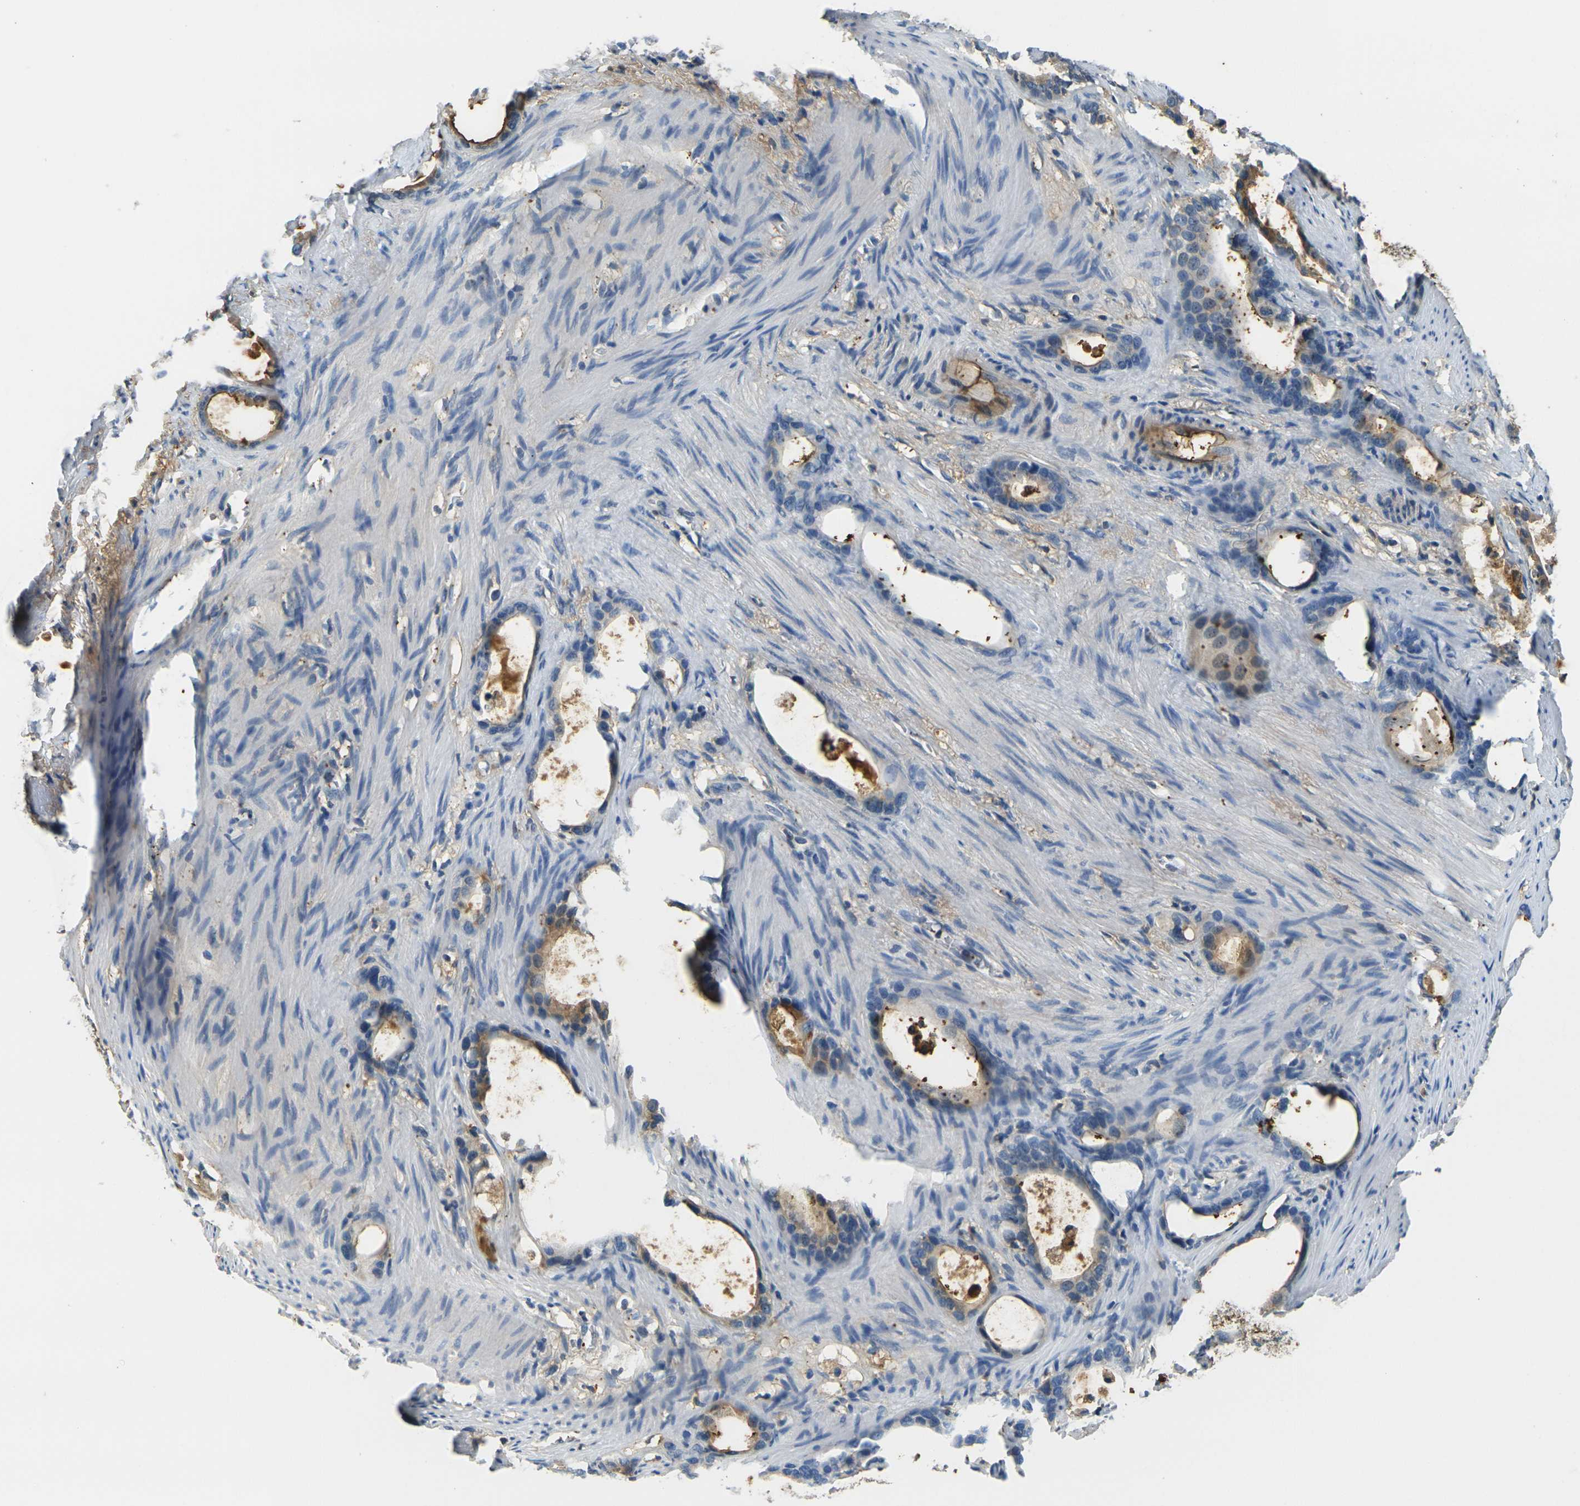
{"staining": {"intensity": "moderate", "quantity": "<25%", "location": "cytoplasmic/membranous"}, "tissue": "stomach cancer", "cell_type": "Tumor cells", "image_type": "cancer", "snomed": [{"axis": "morphology", "description": "Adenocarcinoma, NOS"}, {"axis": "topography", "description": "Stomach"}], "caption": "This image reveals immunohistochemistry staining of stomach cancer, with low moderate cytoplasmic/membranous expression in approximately <25% of tumor cells.", "gene": "PLCD1", "patient": {"sex": "female", "age": 75}}